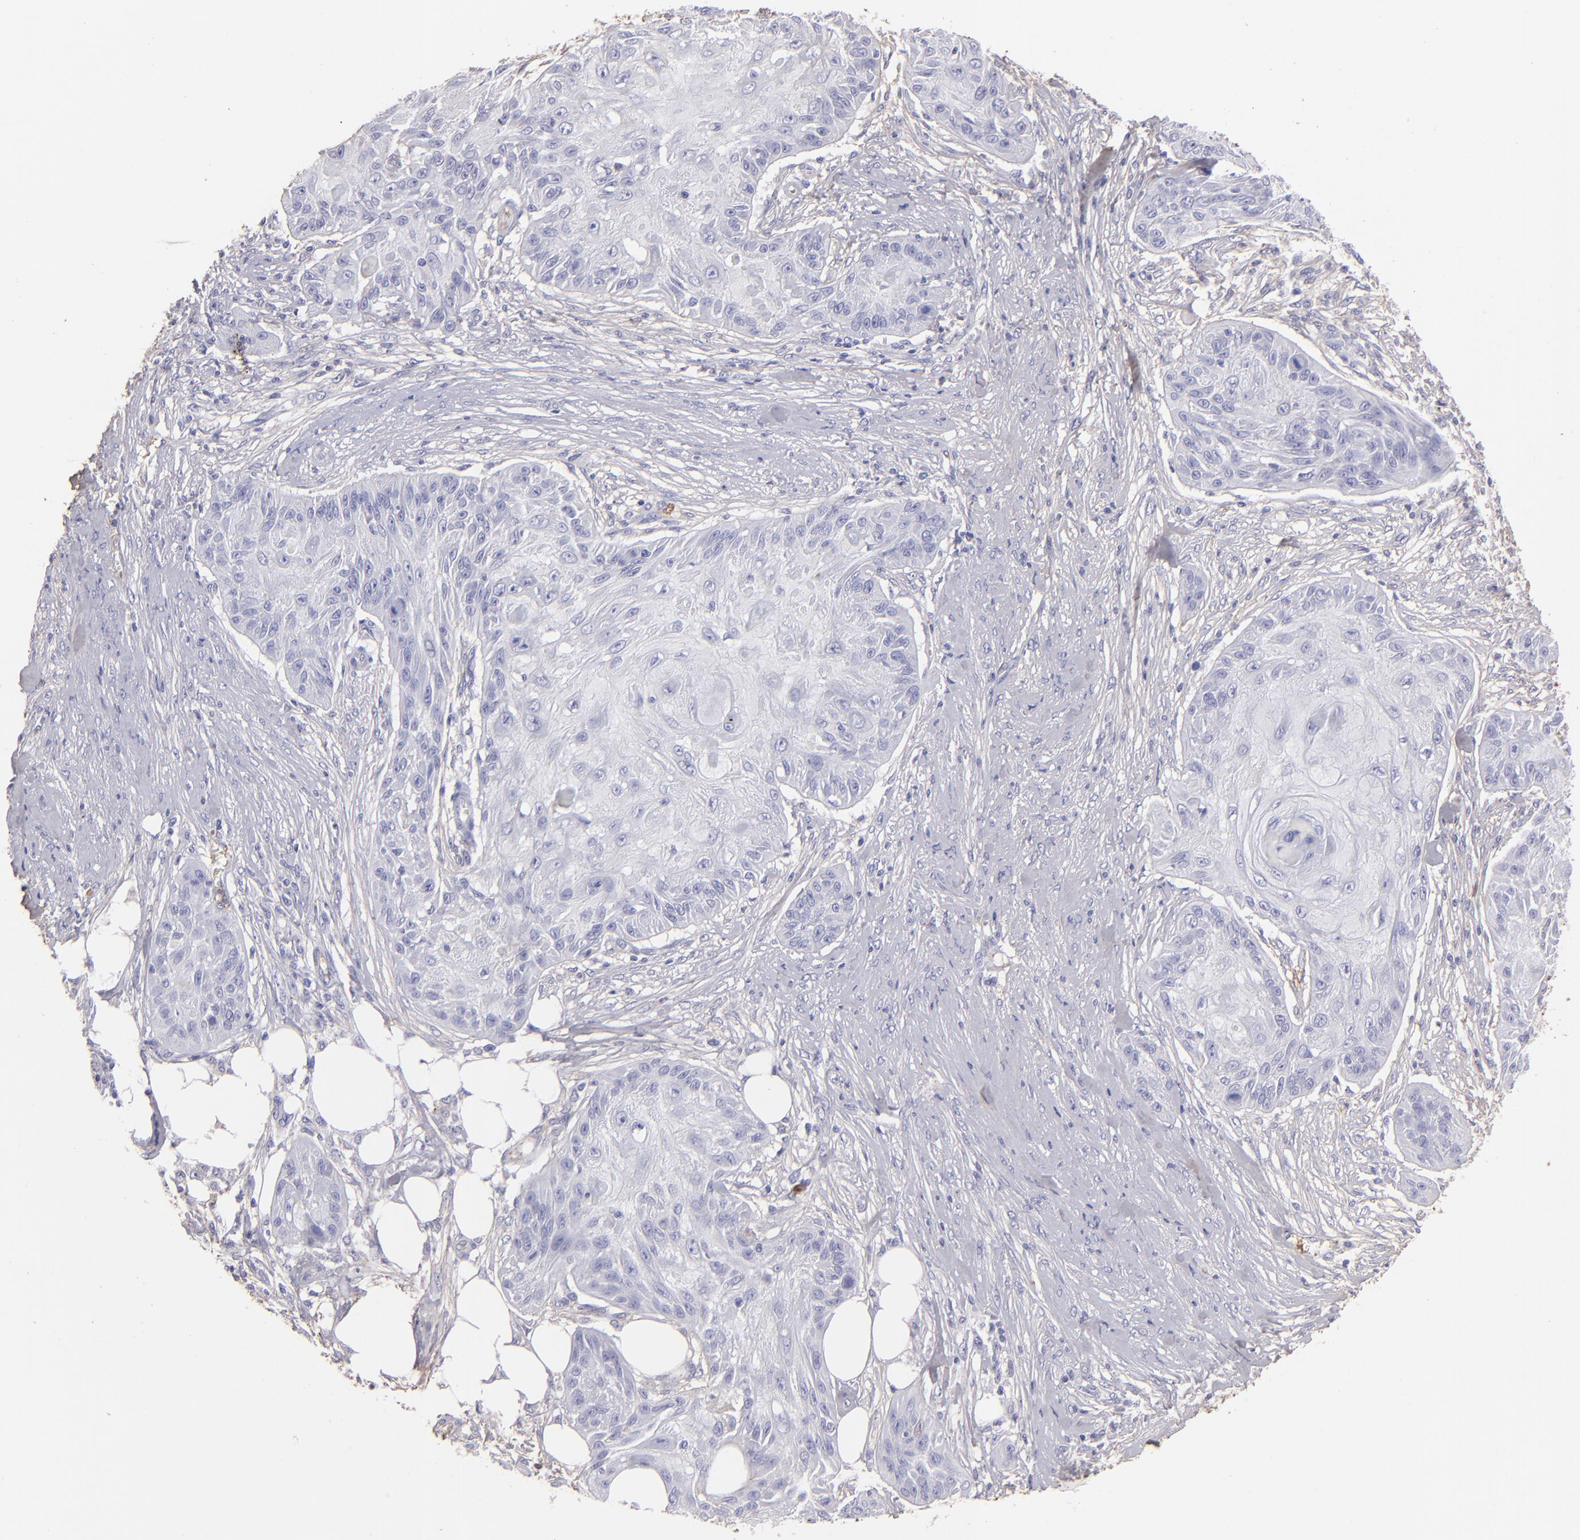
{"staining": {"intensity": "weak", "quantity": "<25%", "location": "cytoplasmic/membranous"}, "tissue": "skin cancer", "cell_type": "Tumor cells", "image_type": "cancer", "snomed": [{"axis": "morphology", "description": "Squamous cell carcinoma, NOS"}, {"axis": "topography", "description": "Skin"}], "caption": "This is an IHC image of human skin cancer. There is no staining in tumor cells.", "gene": "FGB", "patient": {"sex": "female", "age": 88}}